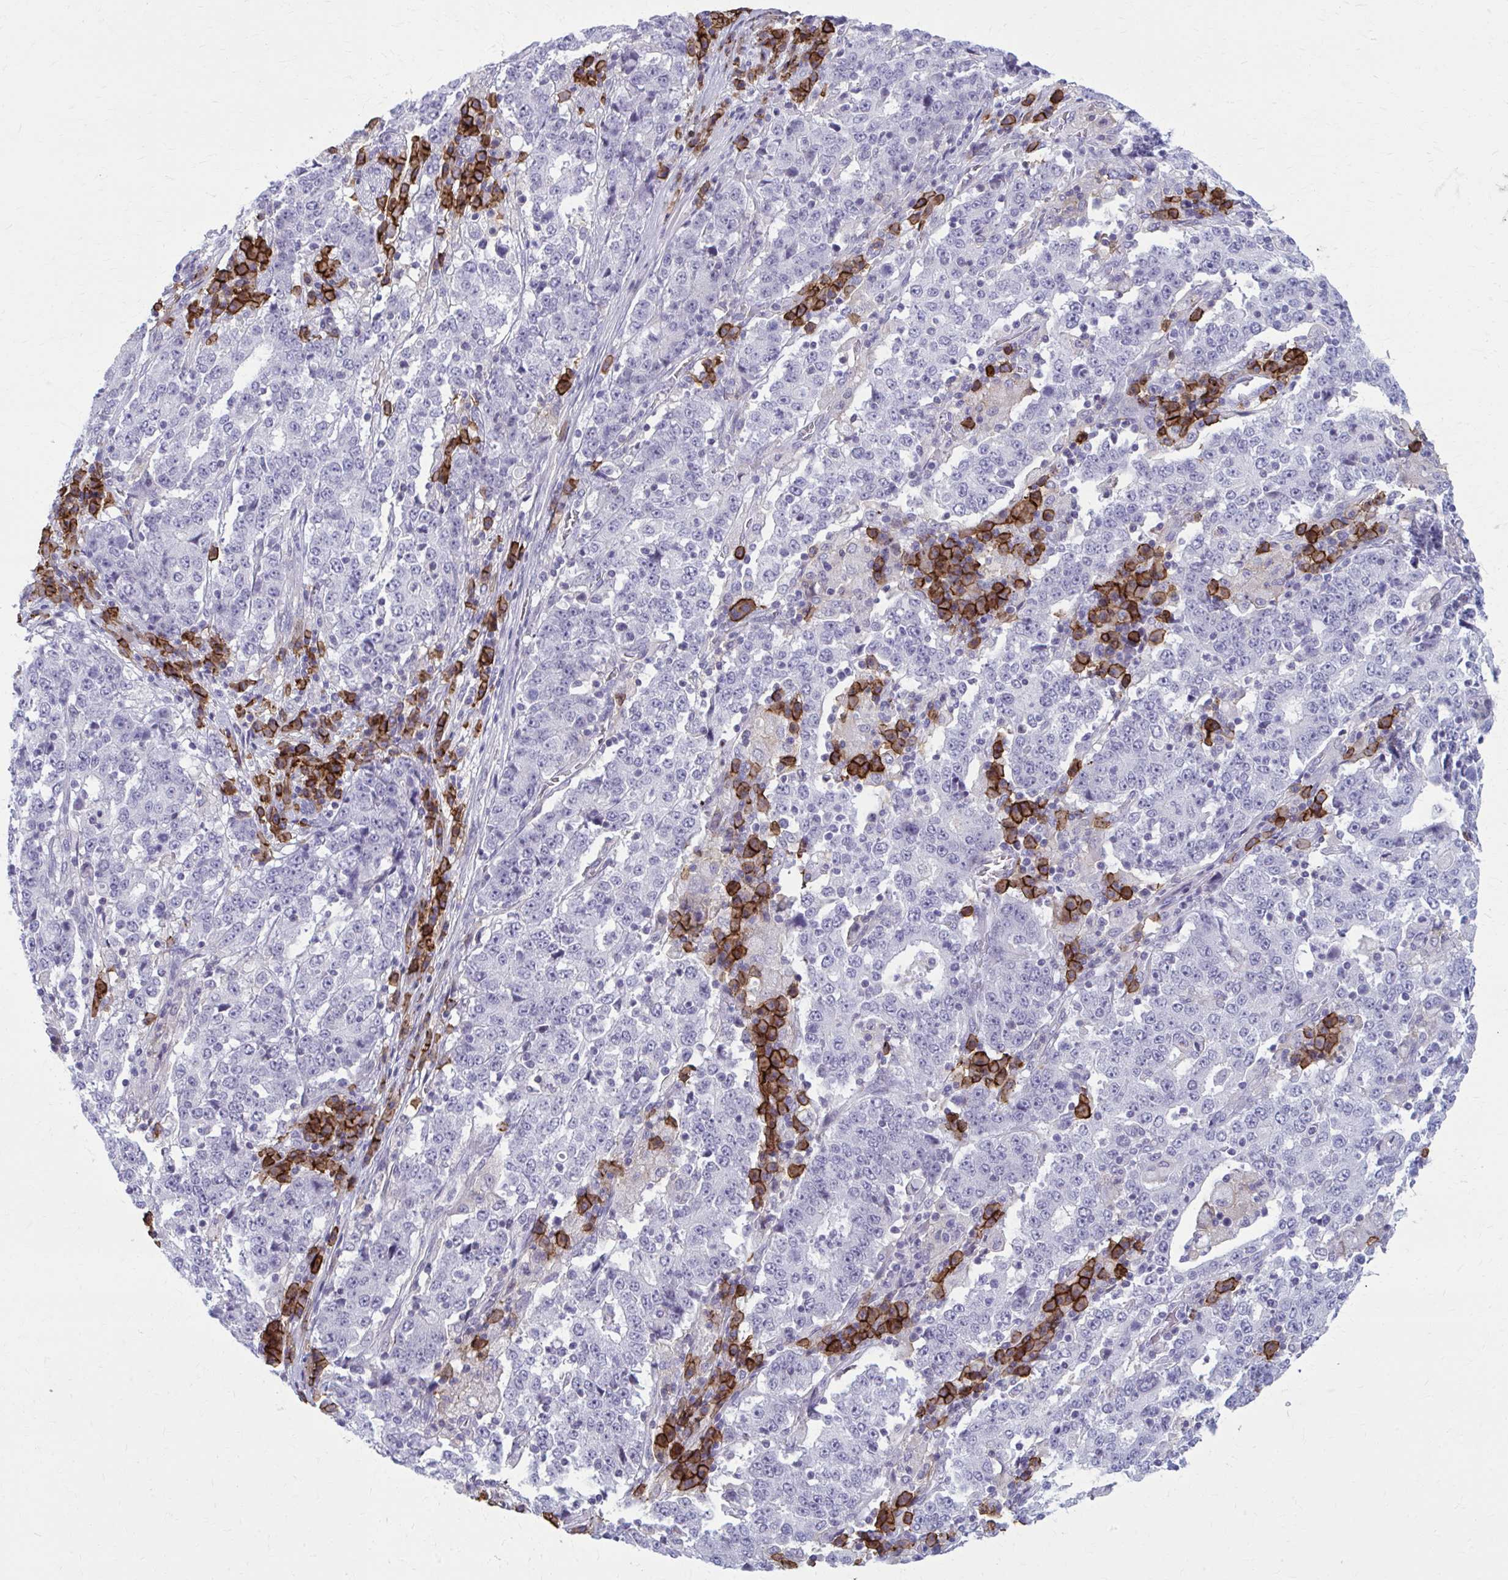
{"staining": {"intensity": "negative", "quantity": "none", "location": "none"}, "tissue": "stomach cancer", "cell_type": "Tumor cells", "image_type": "cancer", "snomed": [{"axis": "morphology", "description": "Adenocarcinoma, NOS"}, {"axis": "topography", "description": "Stomach"}], "caption": "Immunohistochemical staining of human stomach cancer exhibits no significant positivity in tumor cells. (DAB IHC, high magnification).", "gene": "CD38", "patient": {"sex": "male", "age": 59}}